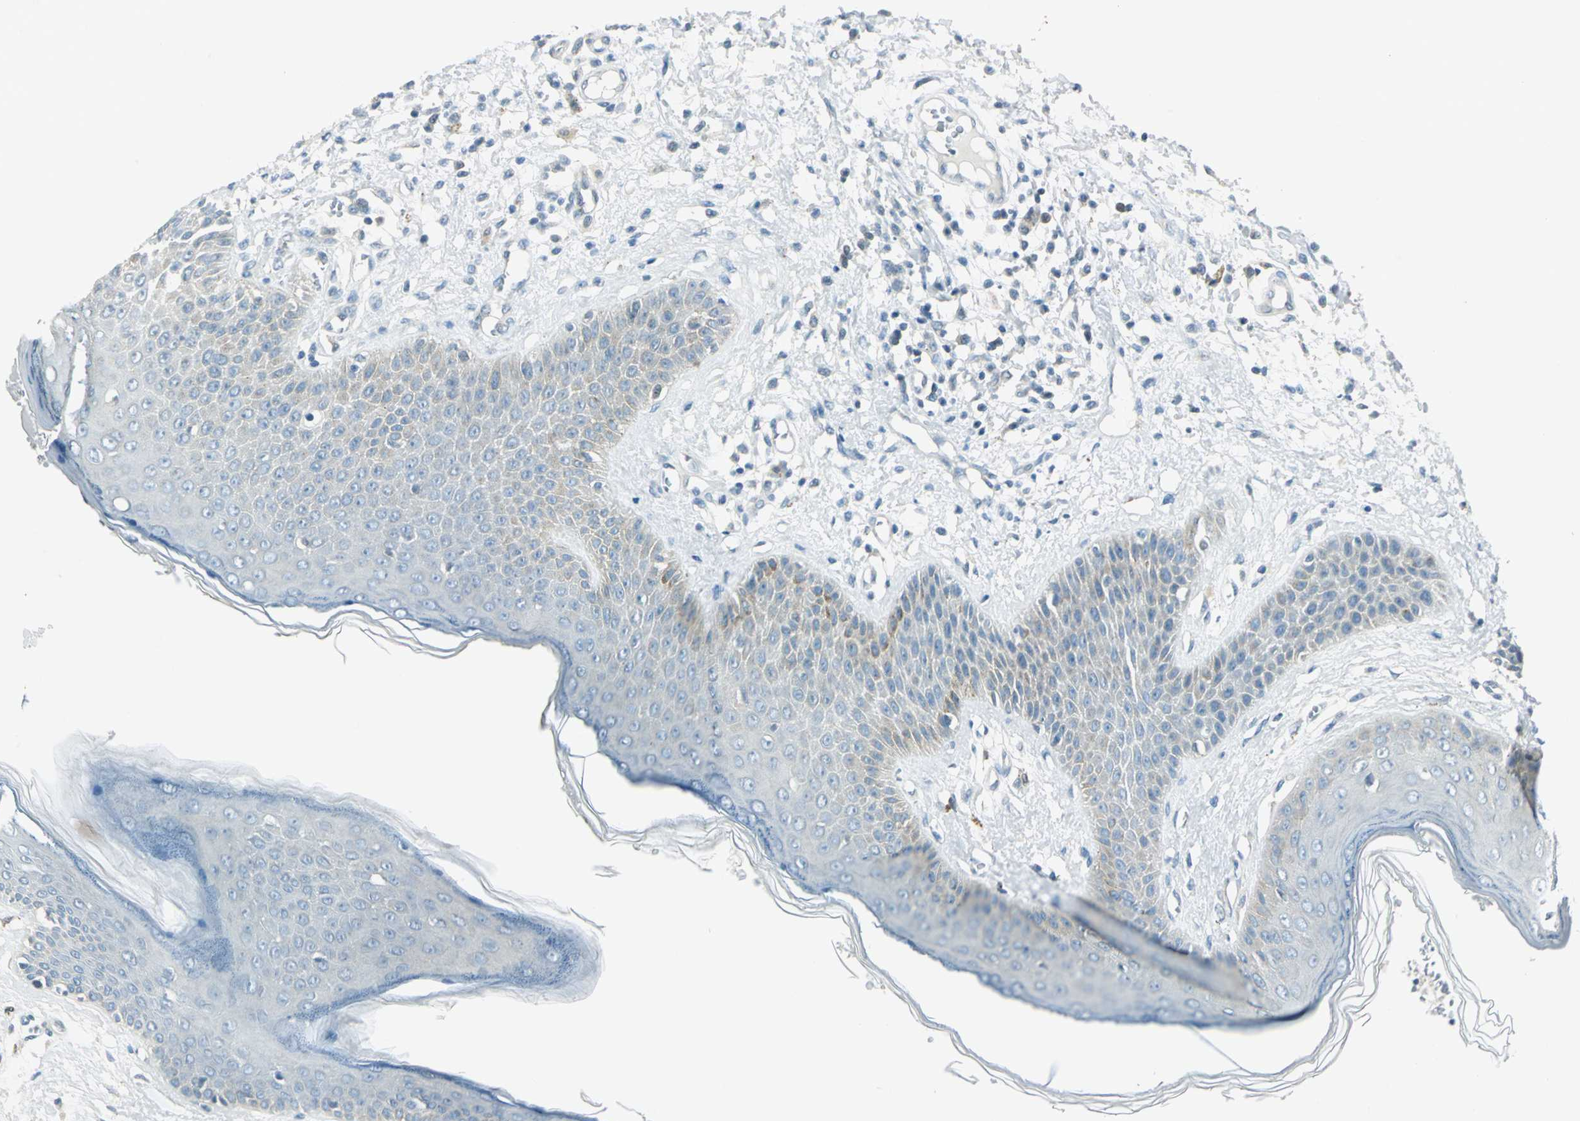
{"staining": {"intensity": "weak", "quantity": "25%-75%", "location": "cytoplasmic/membranous"}, "tissue": "skin cancer", "cell_type": "Tumor cells", "image_type": "cancer", "snomed": [{"axis": "morphology", "description": "Basal cell carcinoma"}, {"axis": "topography", "description": "Skin"}], "caption": "Immunohistochemistry (IHC) staining of skin basal cell carcinoma, which exhibits low levels of weak cytoplasmic/membranous staining in approximately 25%-75% of tumor cells indicating weak cytoplasmic/membranous protein expression. The staining was performed using DAB (brown) for protein detection and nuclei were counterstained in hematoxylin (blue).", "gene": "FYN", "patient": {"sex": "female", "age": 64}}